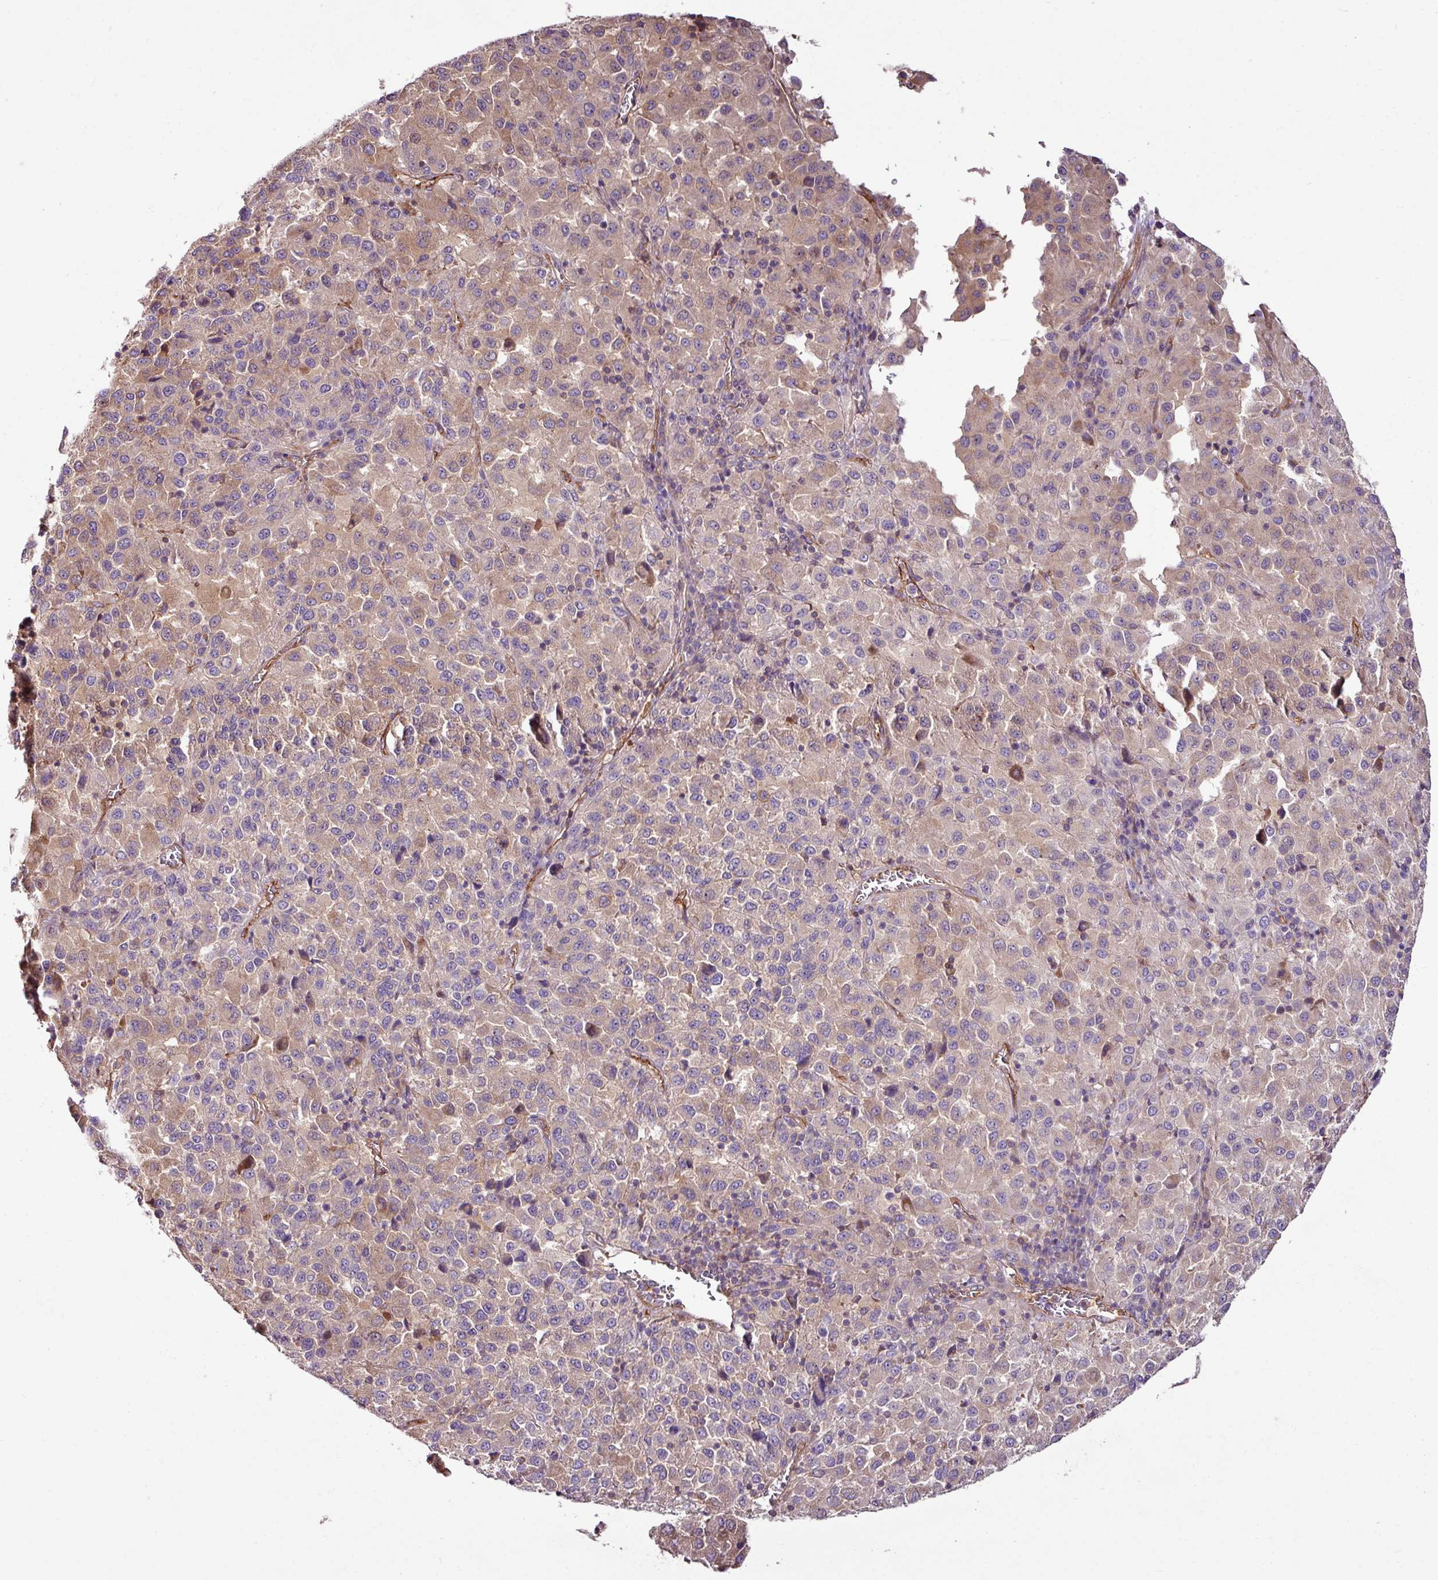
{"staining": {"intensity": "weak", "quantity": "25%-75%", "location": "cytoplasmic/membranous"}, "tissue": "melanoma", "cell_type": "Tumor cells", "image_type": "cancer", "snomed": [{"axis": "morphology", "description": "Malignant melanoma, Metastatic site"}, {"axis": "topography", "description": "Lung"}], "caption": "Protein analysis of melanoma tissue displays weak cytoplasmic/membranous expression in approximately 25%-75% of tumor cells.", "gene": "ZNF106", "patient": {"sex": "male", "age": 64}}